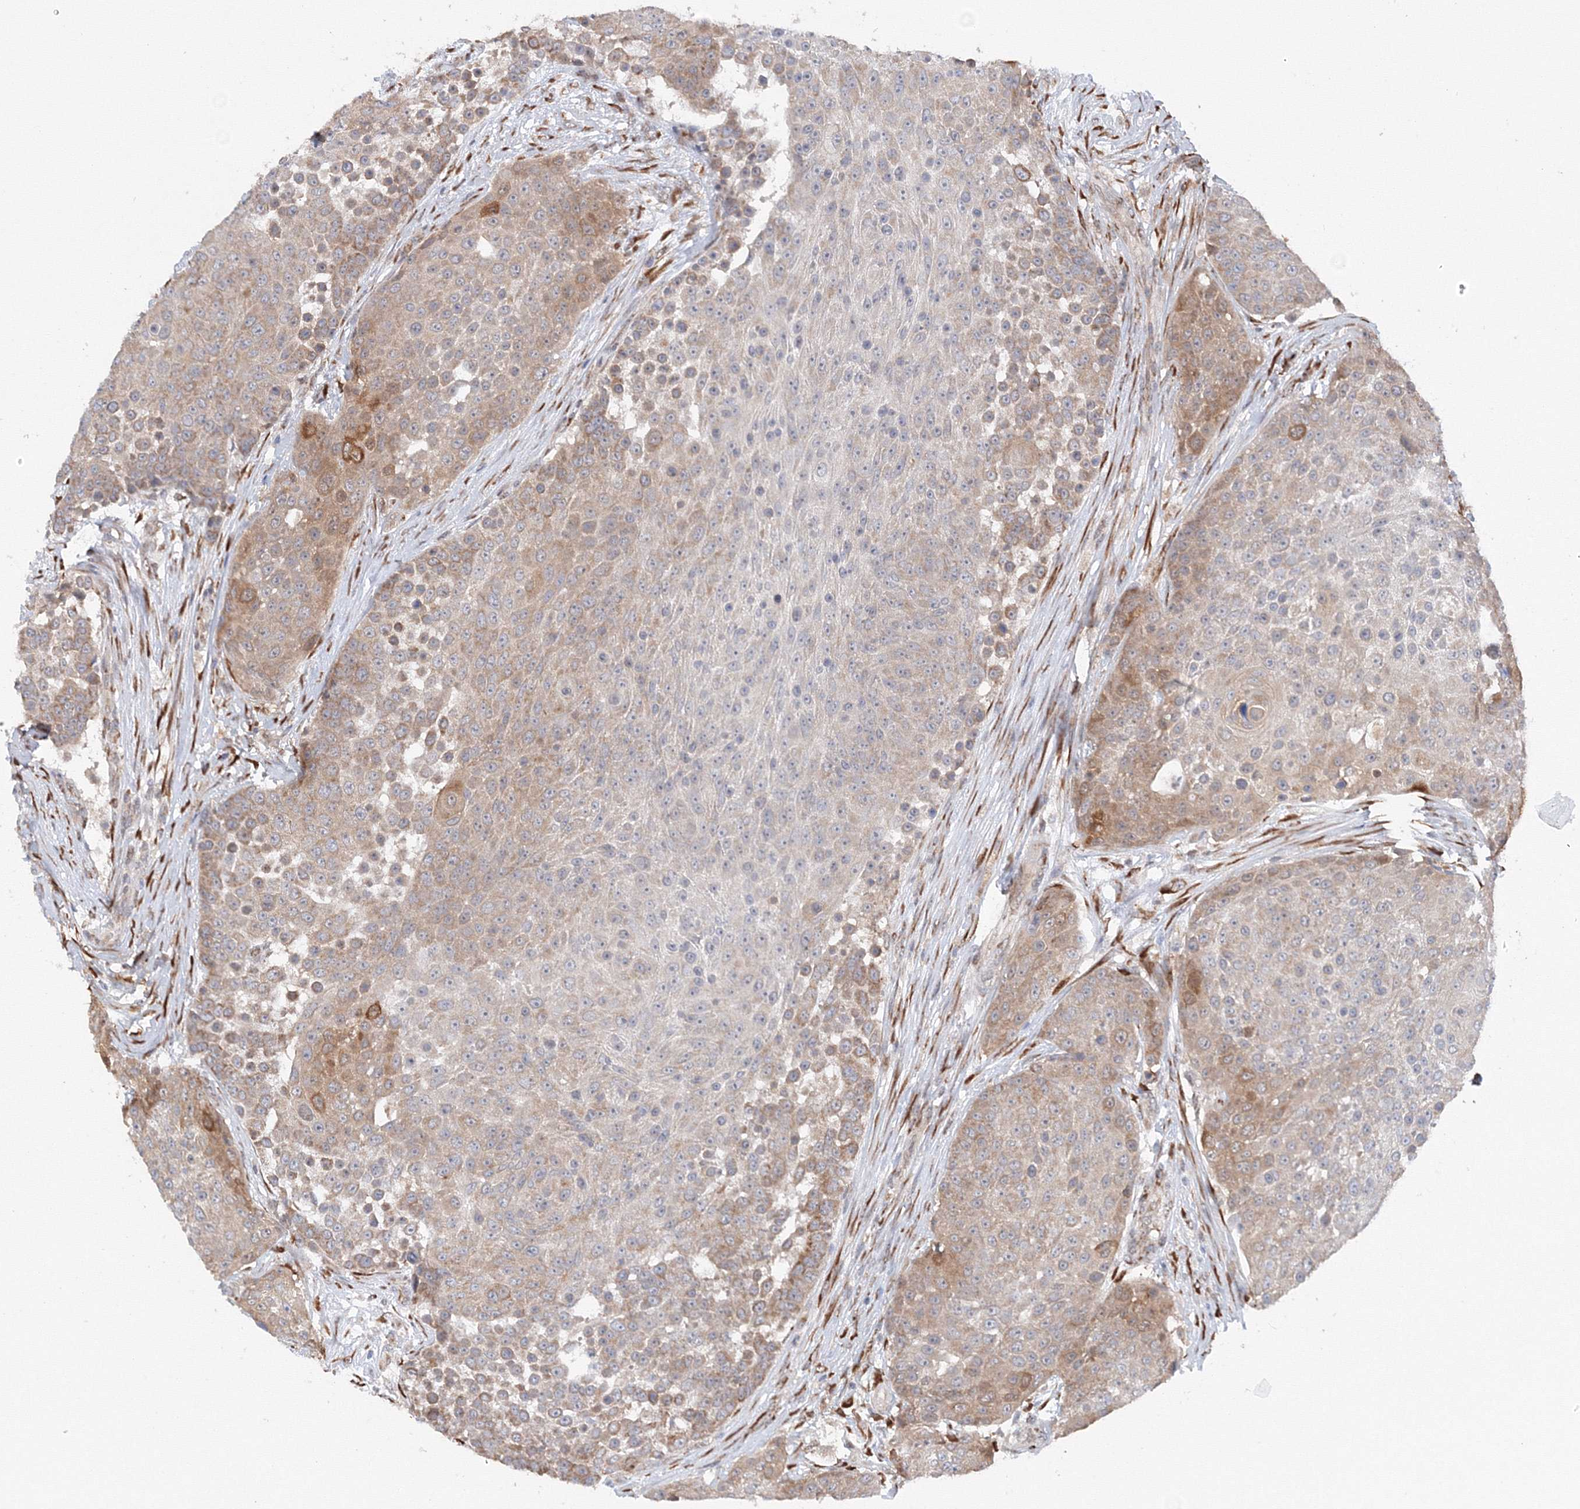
{"staining": {"intensity": "moderate", "quantity": "25%-75%", "location": "cytoplasmic/membranous"}, "tissue": "urothelial cancer", "cell_type": "Tumor cells", "image_type": "cancer", "snomed": [{"axis": "morphology", "description": "Urothelial carcinoma, High grade"}, {"axis": "topography", "description": "Urinary bladder"}], "caption": "Urothelial cancer stained for a protein exhibits moderate cytoplasmic/membranous positivity in tumor cells.", "gene": "DIS3L2", "patient": {"sex": "female", "age": 63}}